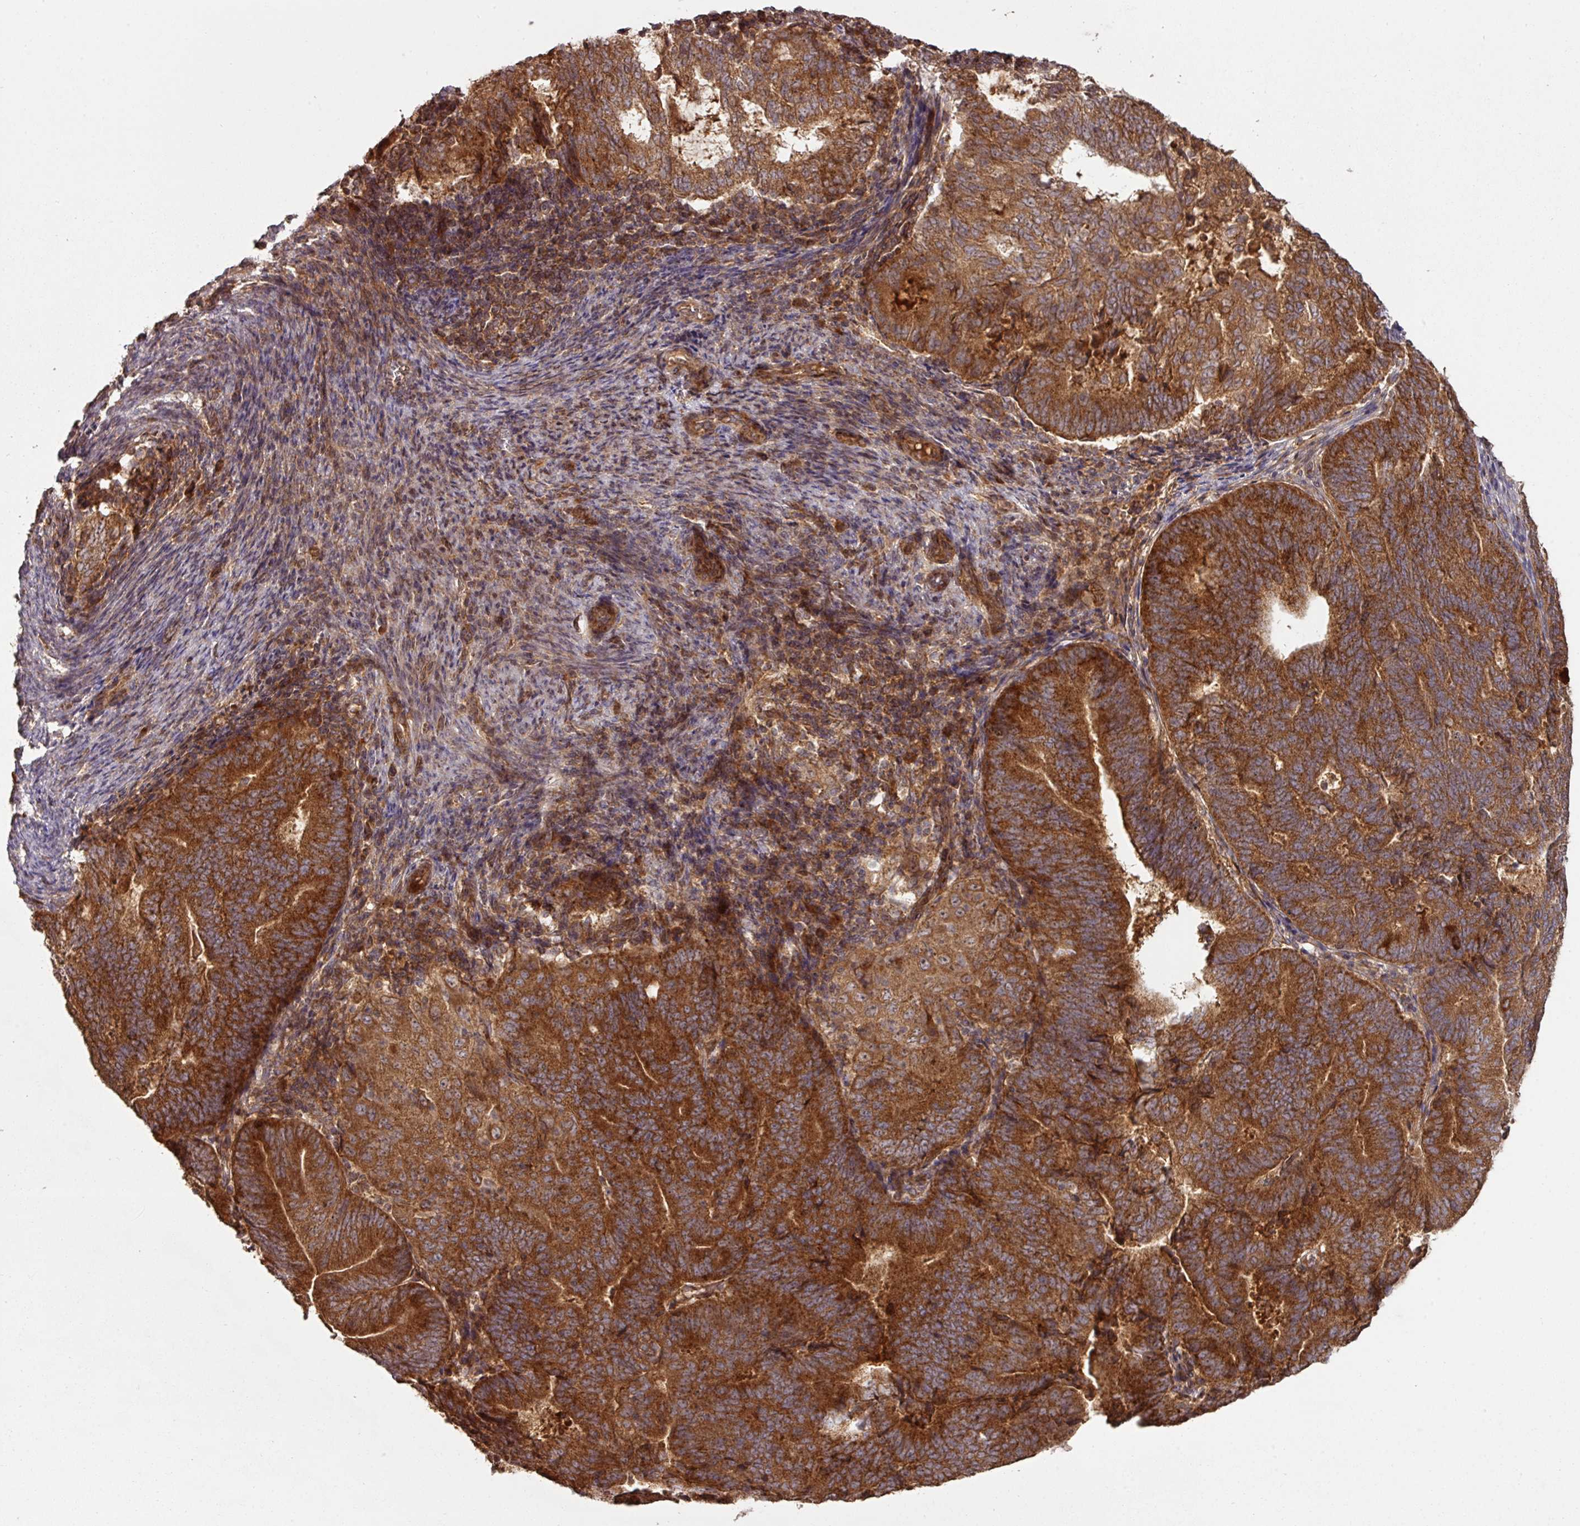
{"staining": {"intensity": "strong", "quantity": ">75%", "location": "cytoplasmic/membranous"}, "tissue": "endometrial cancer", "cell_type": "Tumor cells", "image_type": "cancer", "snomed": [{"axis": "morphology", "description": "Adenocarcinoma, NOS"}, {"axis": "topography", "description": "Endometrium"}], "caption": "DAB immunohistochemical staining of endometrial cancer displays strong cytoplasmic/membranous protein staining in approximately >75% of tumor cells. (DAB IHC, brown staining for protein, blue staining for nuclei).", "gene": "MRRF", "patient": {"sex": "female", "age": 70}}